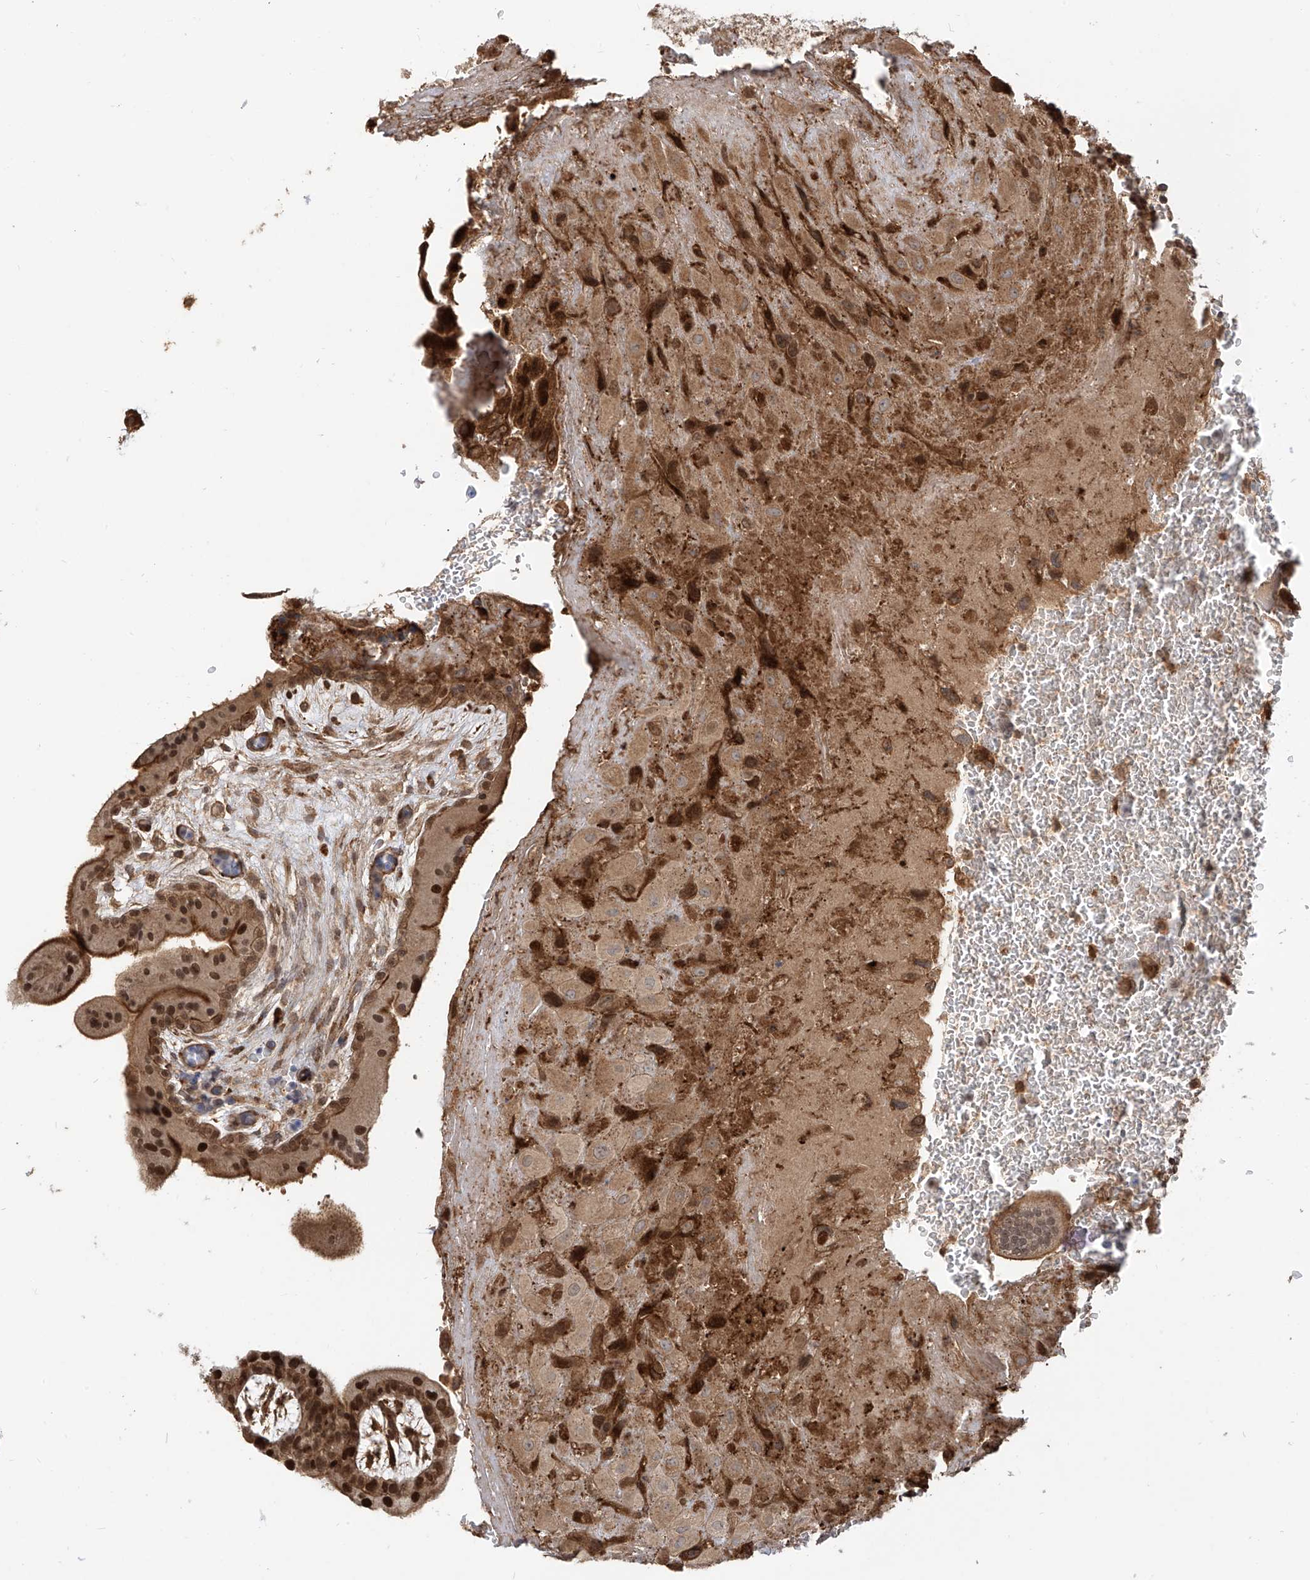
{"staining": {"intensity": "moderate", "quantity": ">75%", "location": "cytoplasmic/membranous,nuclear"}, "tissue": "placenta", "cell_type": "Decidual cells", "image_type": "normal", "snomed": [{"axis": "morphology", "description": "Normal tissue, NOS"}, {"axis": "topography", "description": "Placenta"}], "caption": "Placenta stained with DAB (3,3'-diaminobenzidine) immunohistochemistry displays medium levels of moderate cytoplasmic/membranous,nuclear staining in about >75% of decidual cells. (DAB (3,3'-diaminobenzidine) IHC with brightfield microscopy, high magnification).", "gene": "ATAD2B", "patient": {"sex": "female", "age": 35}}